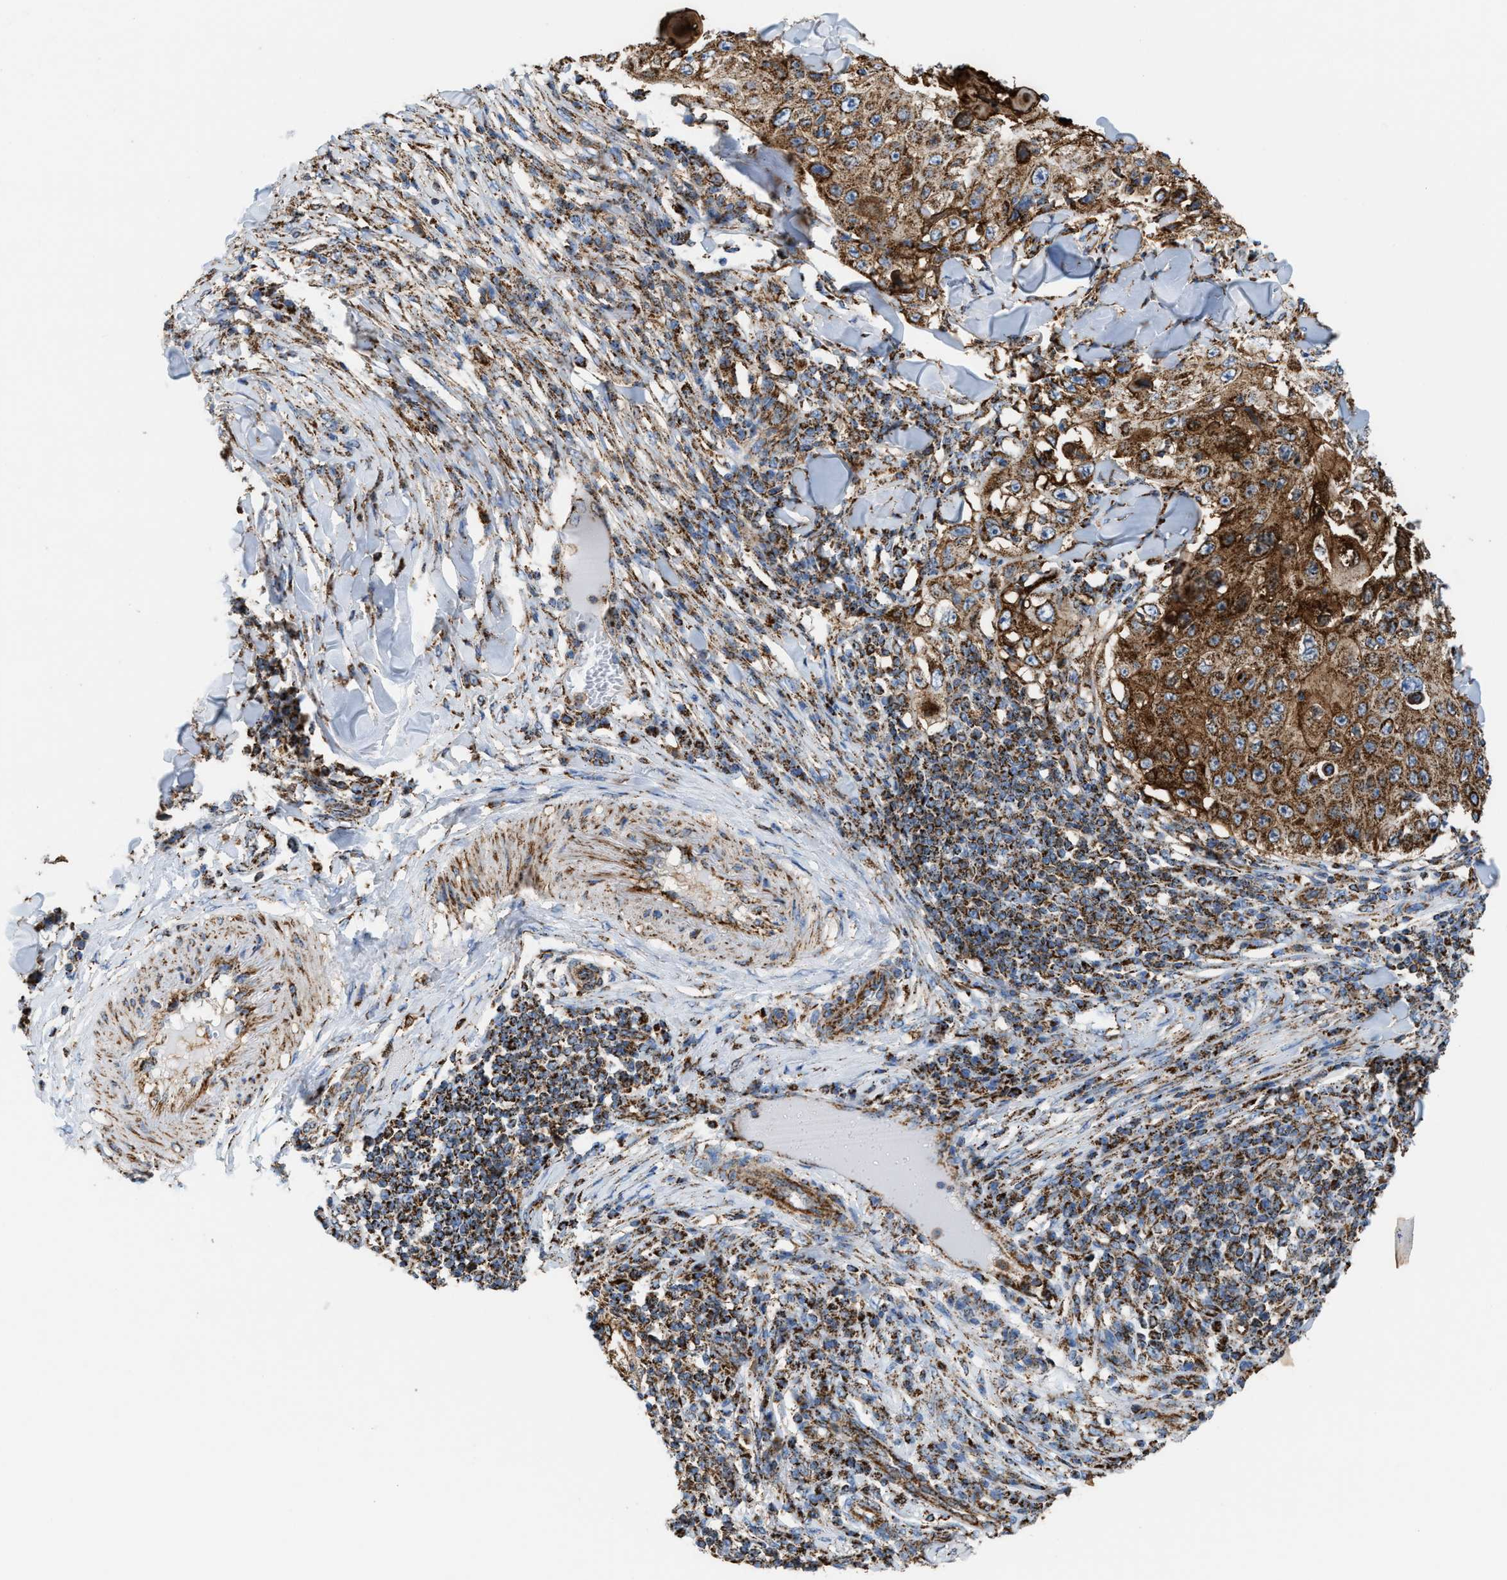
{"staining": {"intensity": "strong", "quantity": ">75%", "location": "cytoplasmic/membranous"}, "tissue": "skin cancer", "cell_type": "Tumor cells", "image_type": "cancer", "snomed": [{"axis": "morphology", "description": "Squamous cell carcinoma, NOS"}, {"axis": "topography", "description": "Skin"}], "caption": "Skin squamous cell carcinoma was stained to show a protein in brown. There is high levels of strong cytoplasmic/membranous positivity in approximately >75% of tumor cells. Immunohistochemistry (ihc) stains the protein of interest in brown and the nuclei are stained blue.", "gene": "ECHS1", "patient": {"sex": "male", "age": 86}}